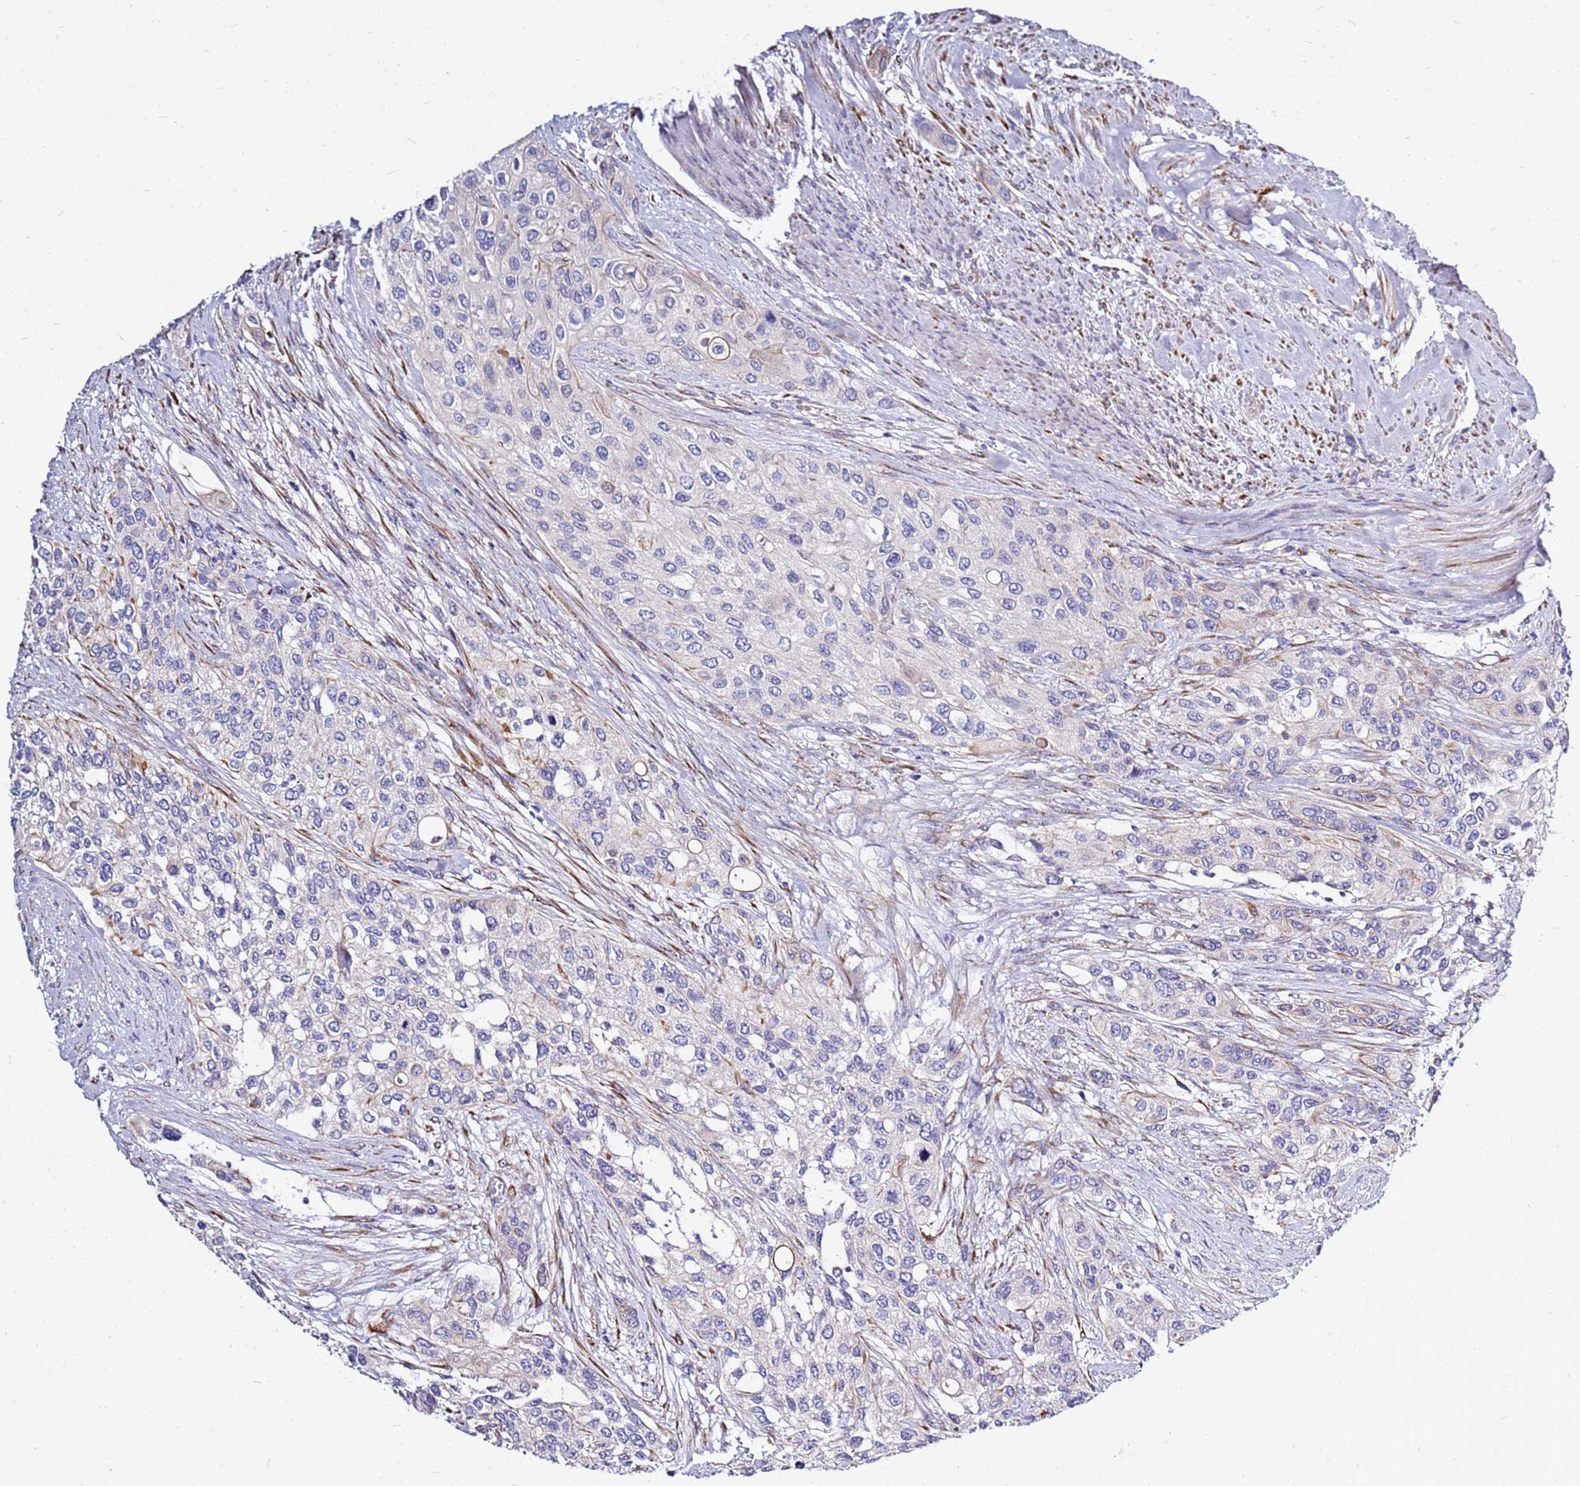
{"staining": {"intensity": "negative", "quantity": "none", "location": "none"}, "tissue": "urothelial cancer", "cell_type": "Tumor cells", "image_type": "cancer", "snomed": [{"axis": "morphology", "description": "Normal tissue, NOS"}, {"axis": "morphology", "description": "Urothelial carcinoma, High grade"}, {"axis": "topography", "description": "Vascular tissue"}, {"axis": "topography", "description": "Urinary bladder"}], "caption": "A high-resolution photomicrograph shows immunohistochemistry (IHC) staining of urothelial cancer, which shows no significant positivity in tumor cells.", "gene": "CASD1", "patient": {"sex": "female", "age": 56}}